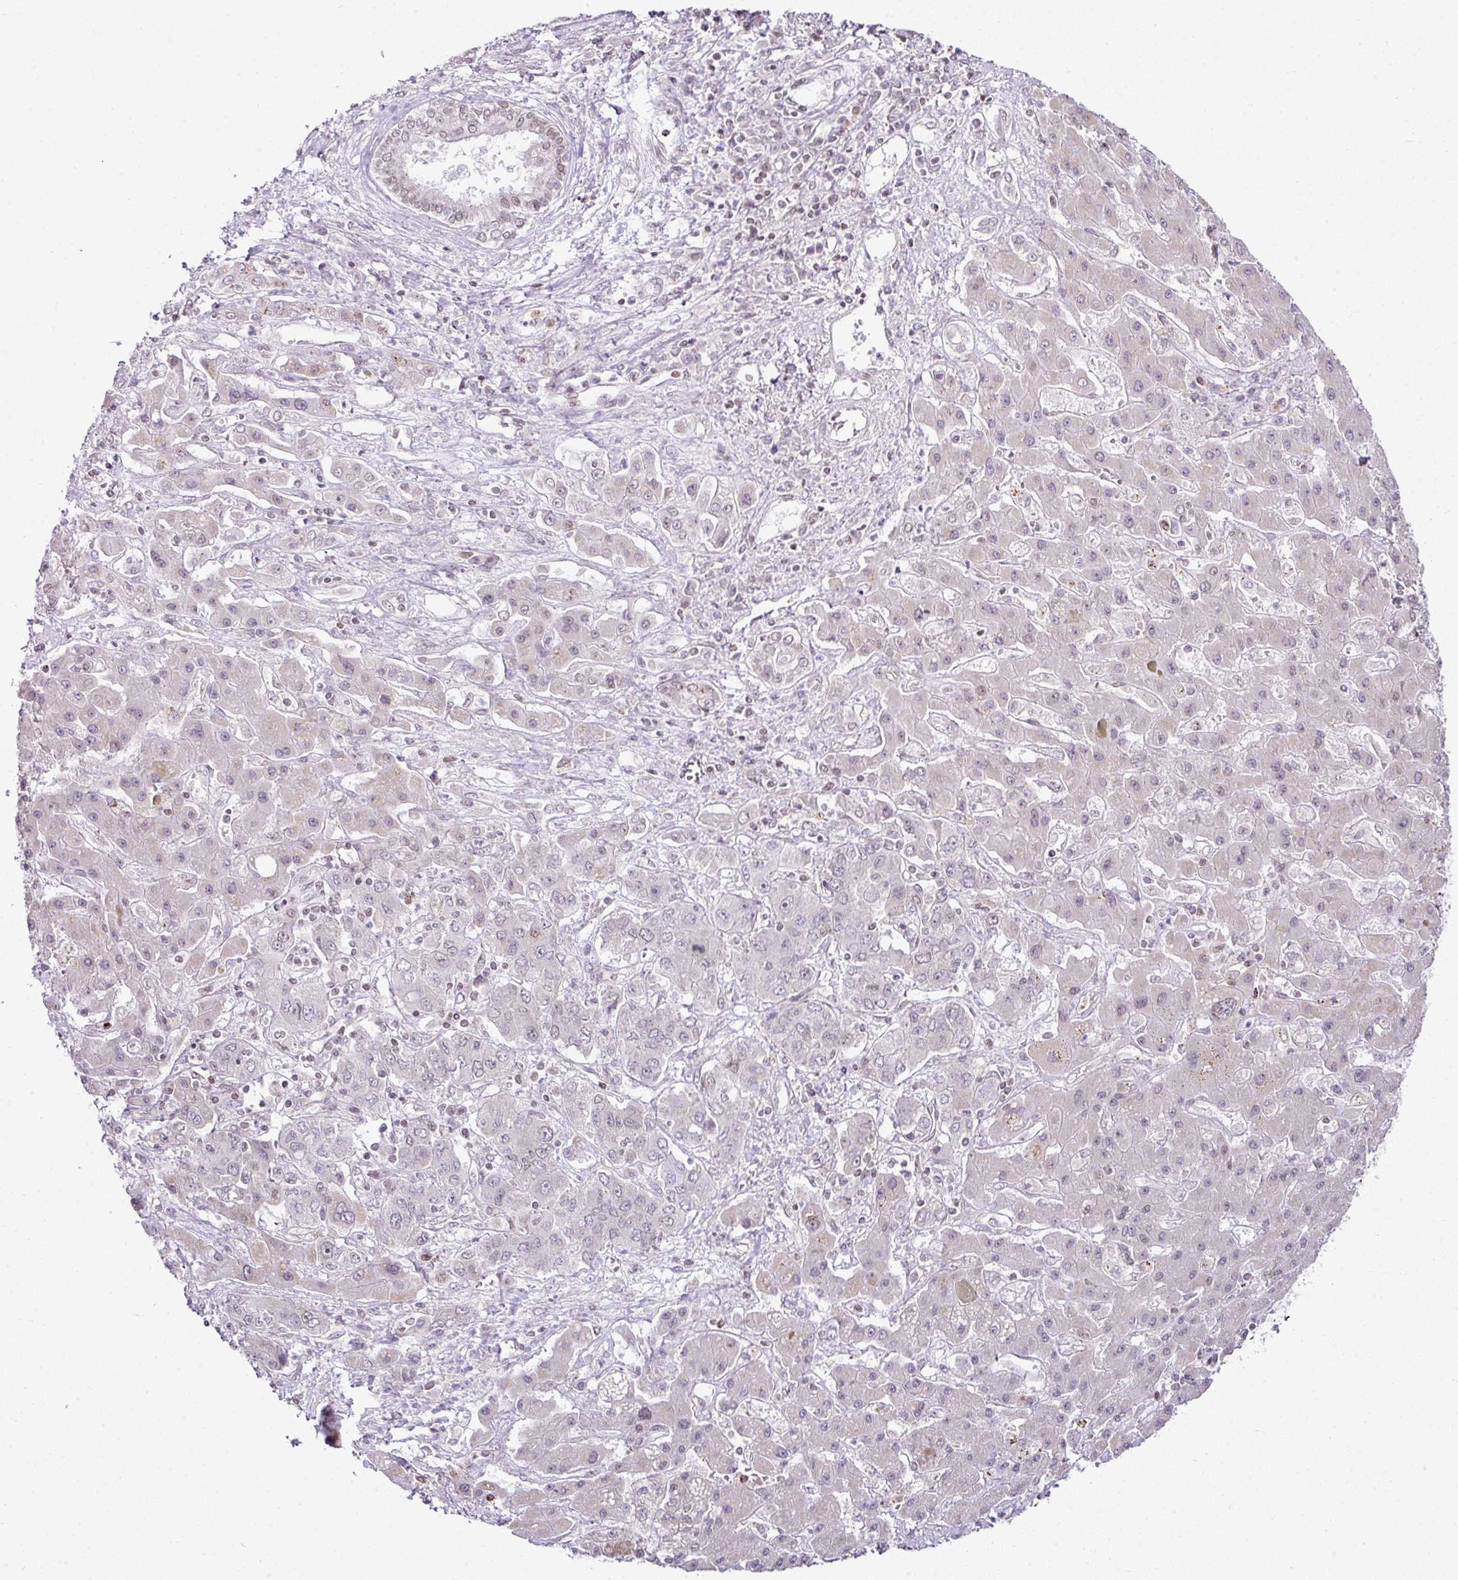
{"staining": {"intensity": "weak", "quantity": "<25%", "location": "nuclear"}, "tissue": "liver cancer", "cell_type": "Tumor cells", "image_type": "cancer", "snomed": [{"axis": "morphology", "description": "Cholangiocarcinoma"}, {"axis": "topography", "description": "Liver"}], "caption": "The IHC photomicrograph has no significant expression in tumor cells of cholangiocarcinoma (liver) tissue.", "gene": "FAM32A", "patient": {"sex": "male", "age": 67}}